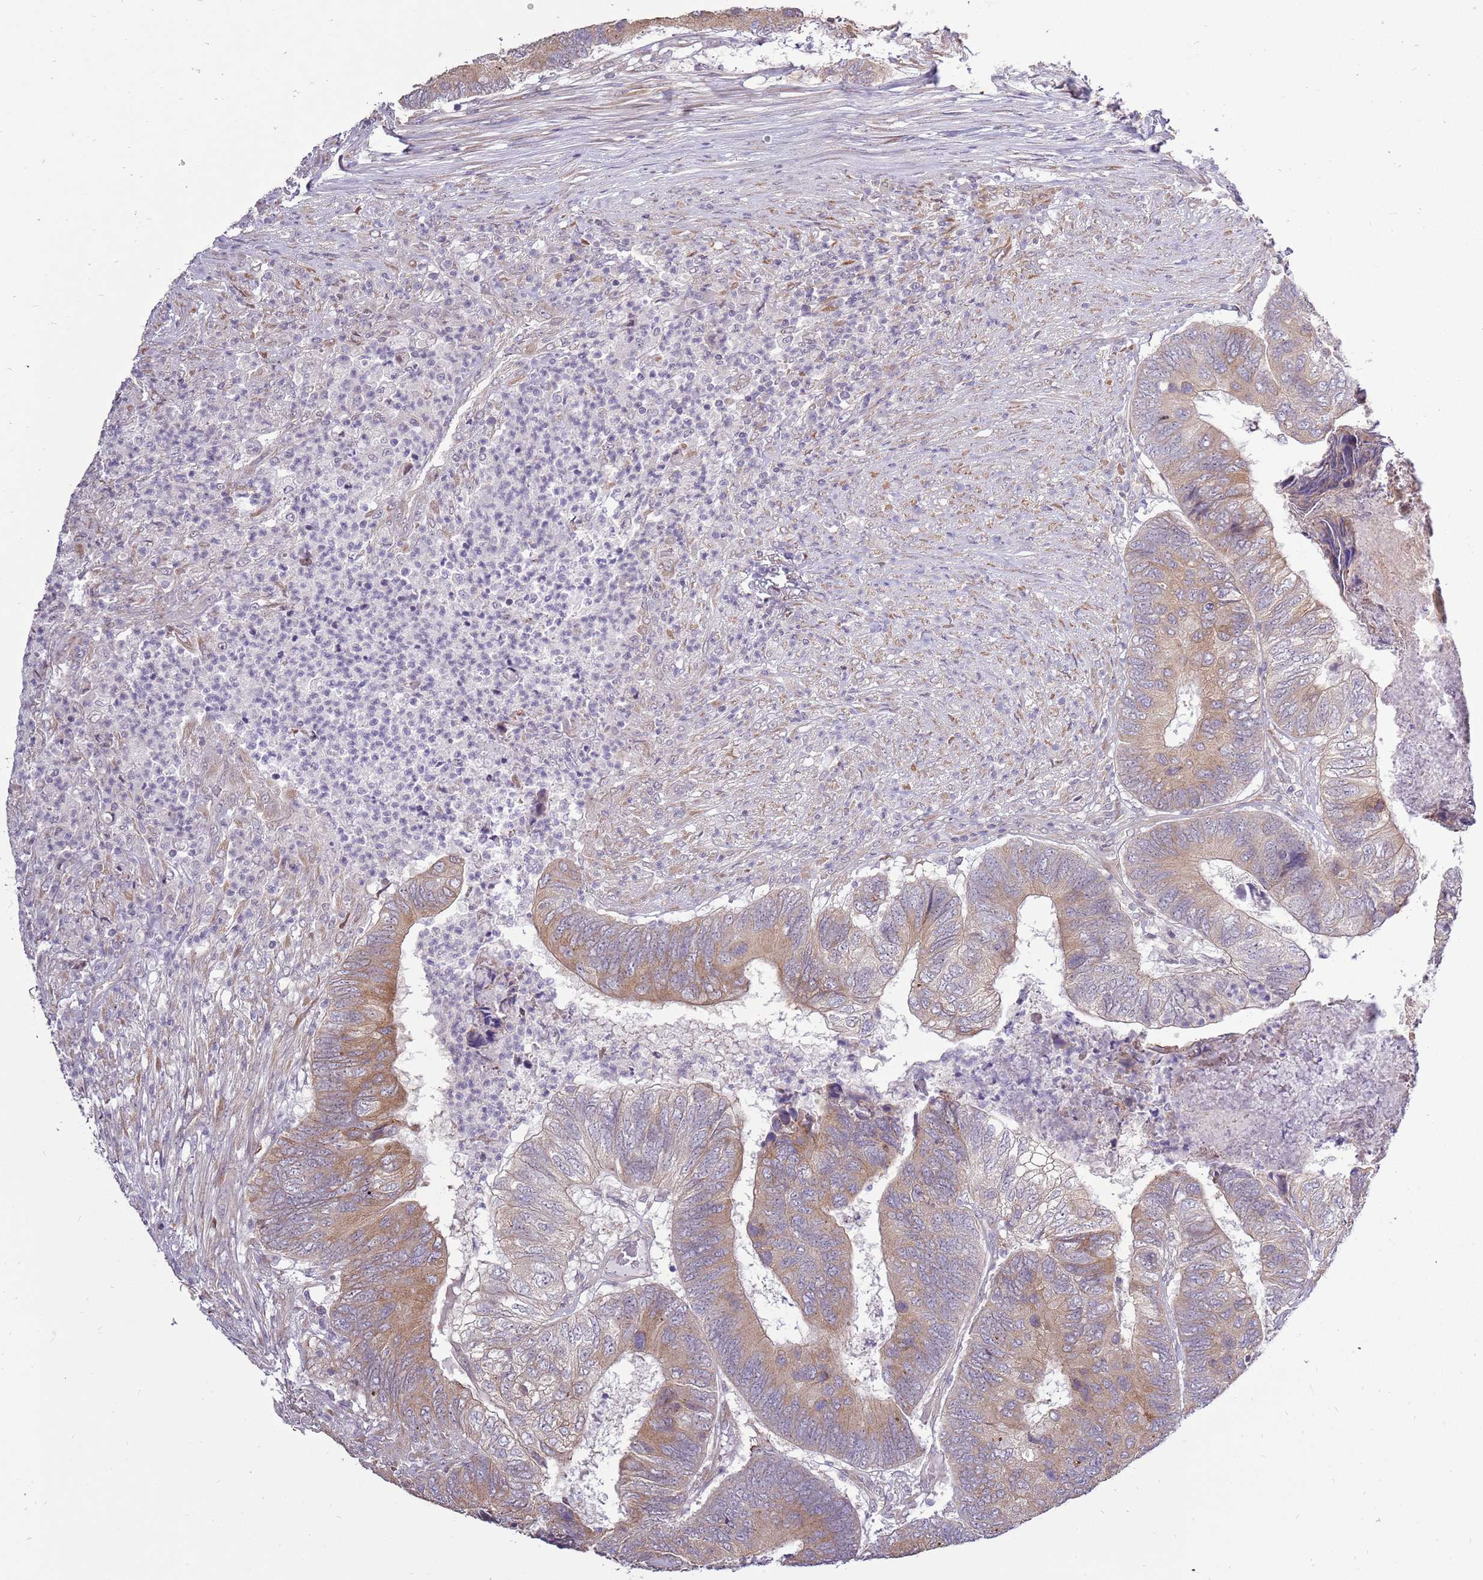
{"staining": {"intensity": "moderate", "quantity": ">75%", "location": "cytoplasmic/membranous"}, "tissue": "colorectal cancer", "cell_type": "Tumor cells", "image_type": "cancer", "snomed": [{"axis": "morphology", "description": "Adenocarcinoma, NOS"}, {"axis": "topography", "description": "Colon"}], "caption": "High-power microscopy captured an immunohistochemistry photomicrograph of adenocarcinoma (colorectal), revealing moderate cytoplasmic/membranous positivity in approximately >75% of tumor cells. (brown staining indicates protein expression, while blue staining denotes nuclei).", "gene": "UGGT2", "patient": {"sex": "female", "age": 67}}